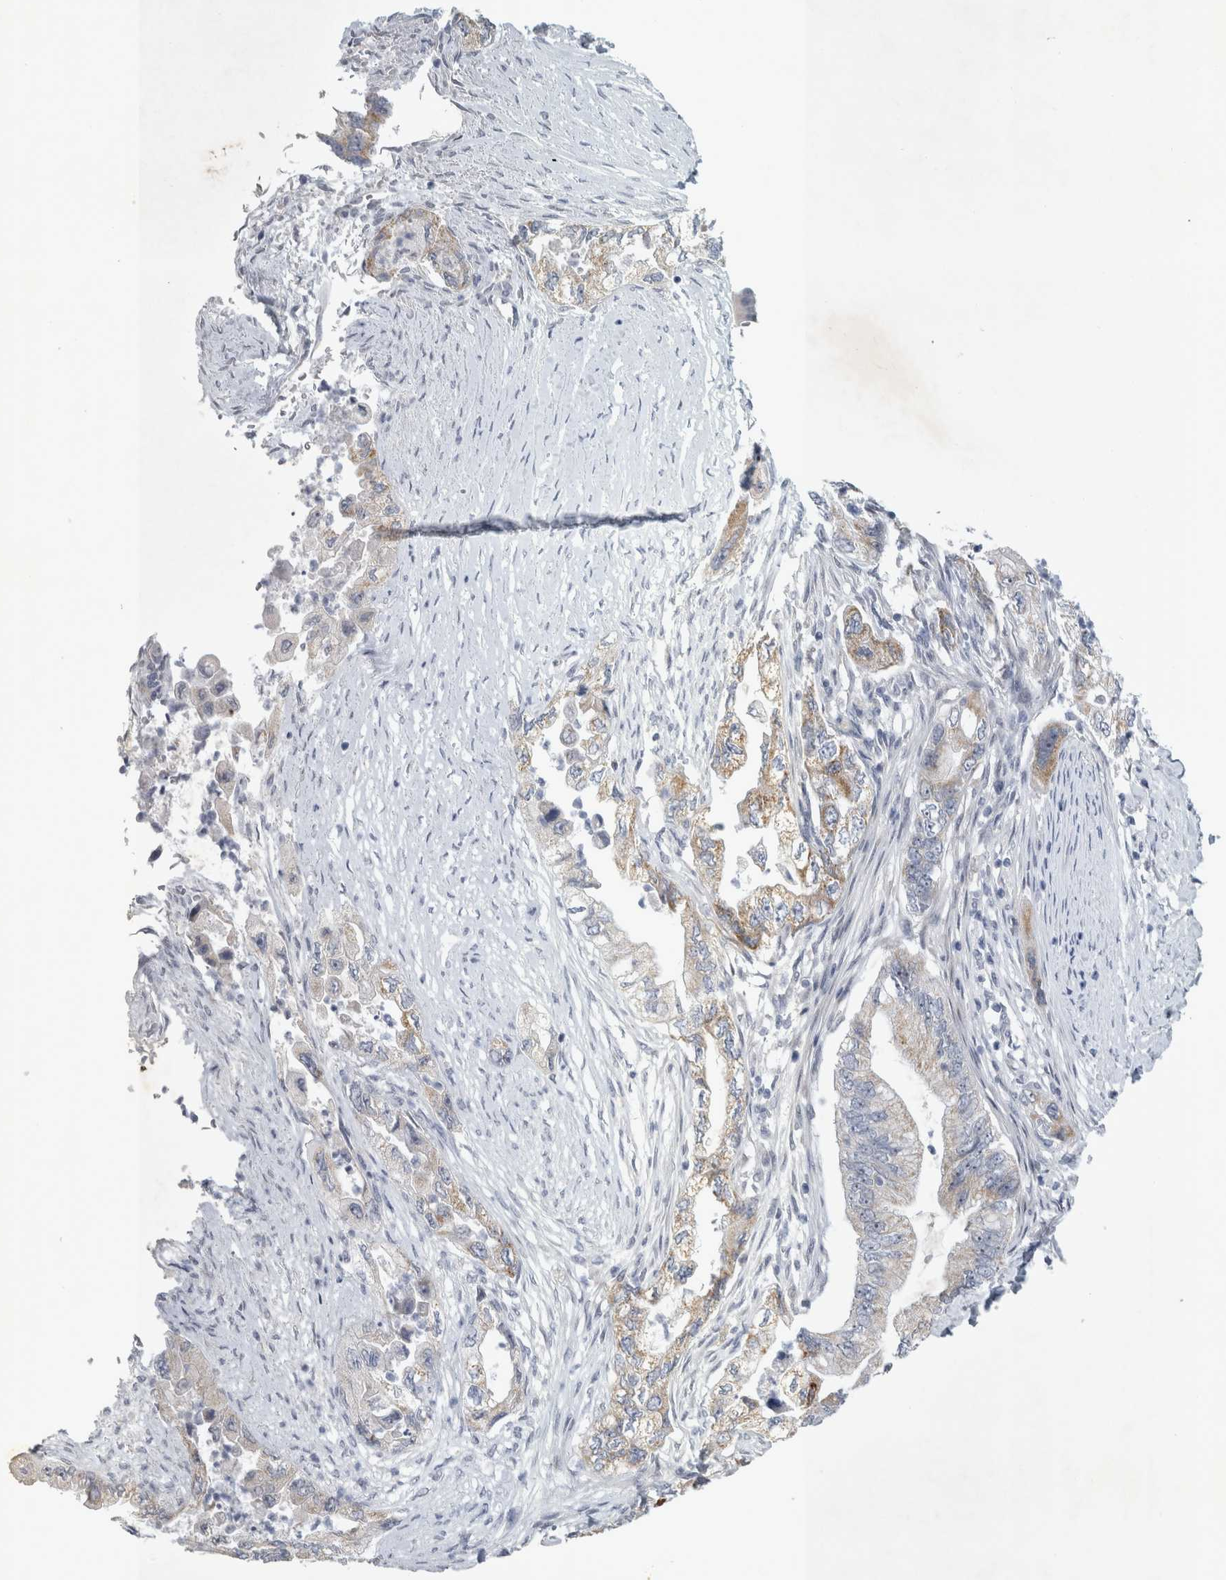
{"staining": {"intensity": "moderate", "quantity": "25%-75%", "location": "cytoplasmic/membranous"}, "tissue": "pancreatic cancer", "cell_type": "Tumor cells", "image_type": "cancer", "snomed": [{"axis": "morphology", "description": "Adenocarcinoma, NOS"}, {"axis": "topography", "description": "Pancreas"}], "caption": "IHC photomicrograph of human pancreatic cancer (adenocarcinoma) stained for a protein (brown), which exhibits medium levels of moderate cytoplasmic/membranous positivity in approximately 25%-75% of tumor cells.", "gene": "FXYD7", "patient": {"sex": "female", "age": 73}}